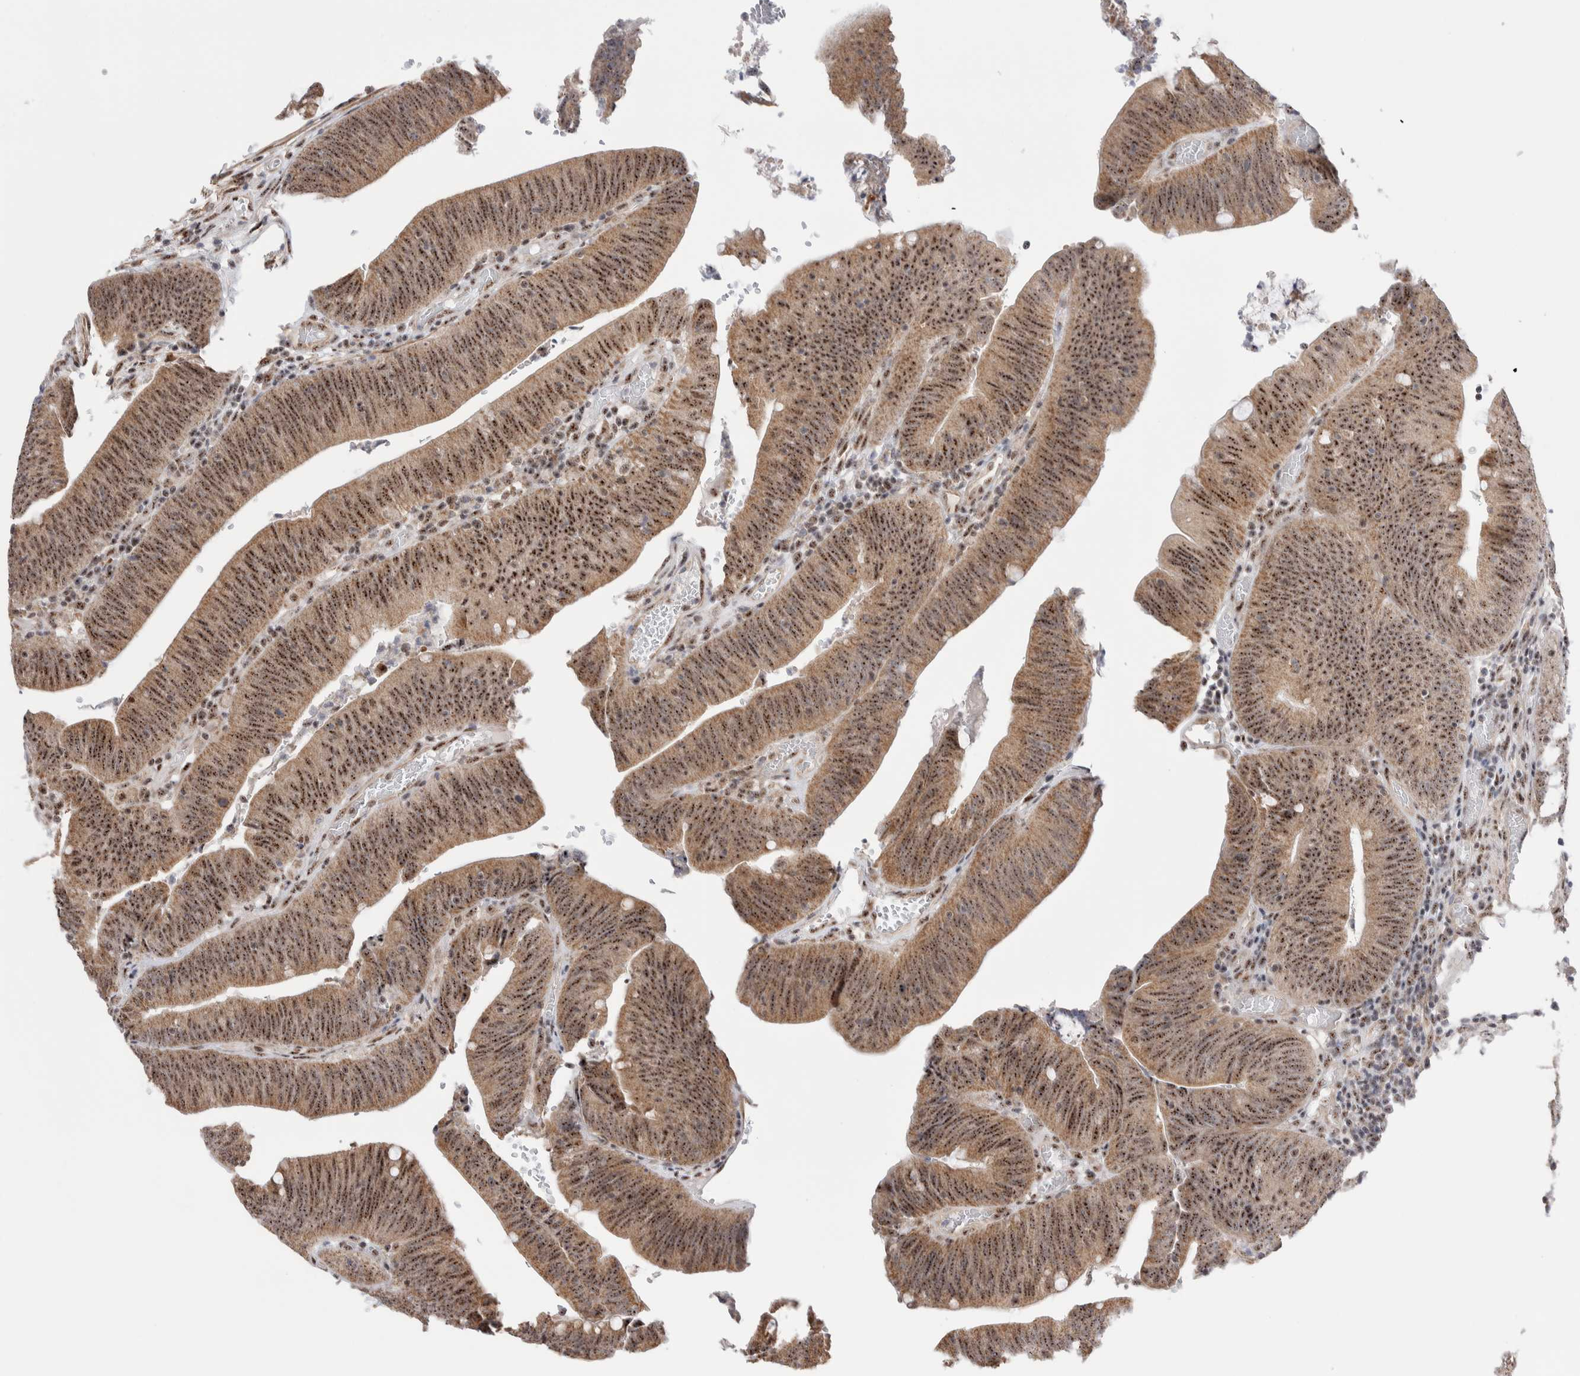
{"staining": {"intensity": "moderate", "quantity": ">75%", "location": "cytoplasmic/membranous,nuclear"}, "tissue": "colorectal cancer", "cell_type": "Tumor cells", "image_type": "cancer", "snomed": [{"axis": "morphology", "description": "Normal tissue, NOS"}, {"axis": "morphology", "description": "Adenocarcinoma, NOS"}, {"axis": "topography", "description": "Rectum"}], "caption": "Colorectal cancer was stained to show a protein in brown. There is medium levels of moderate cytoplasmic/membranous and nuclear positivity in approximately >75% of tumor cells. (IHC, brightfield microscopy, high magnification).", "gene": "ZNF695", "patient": {"sex": "female", "age": 66}}